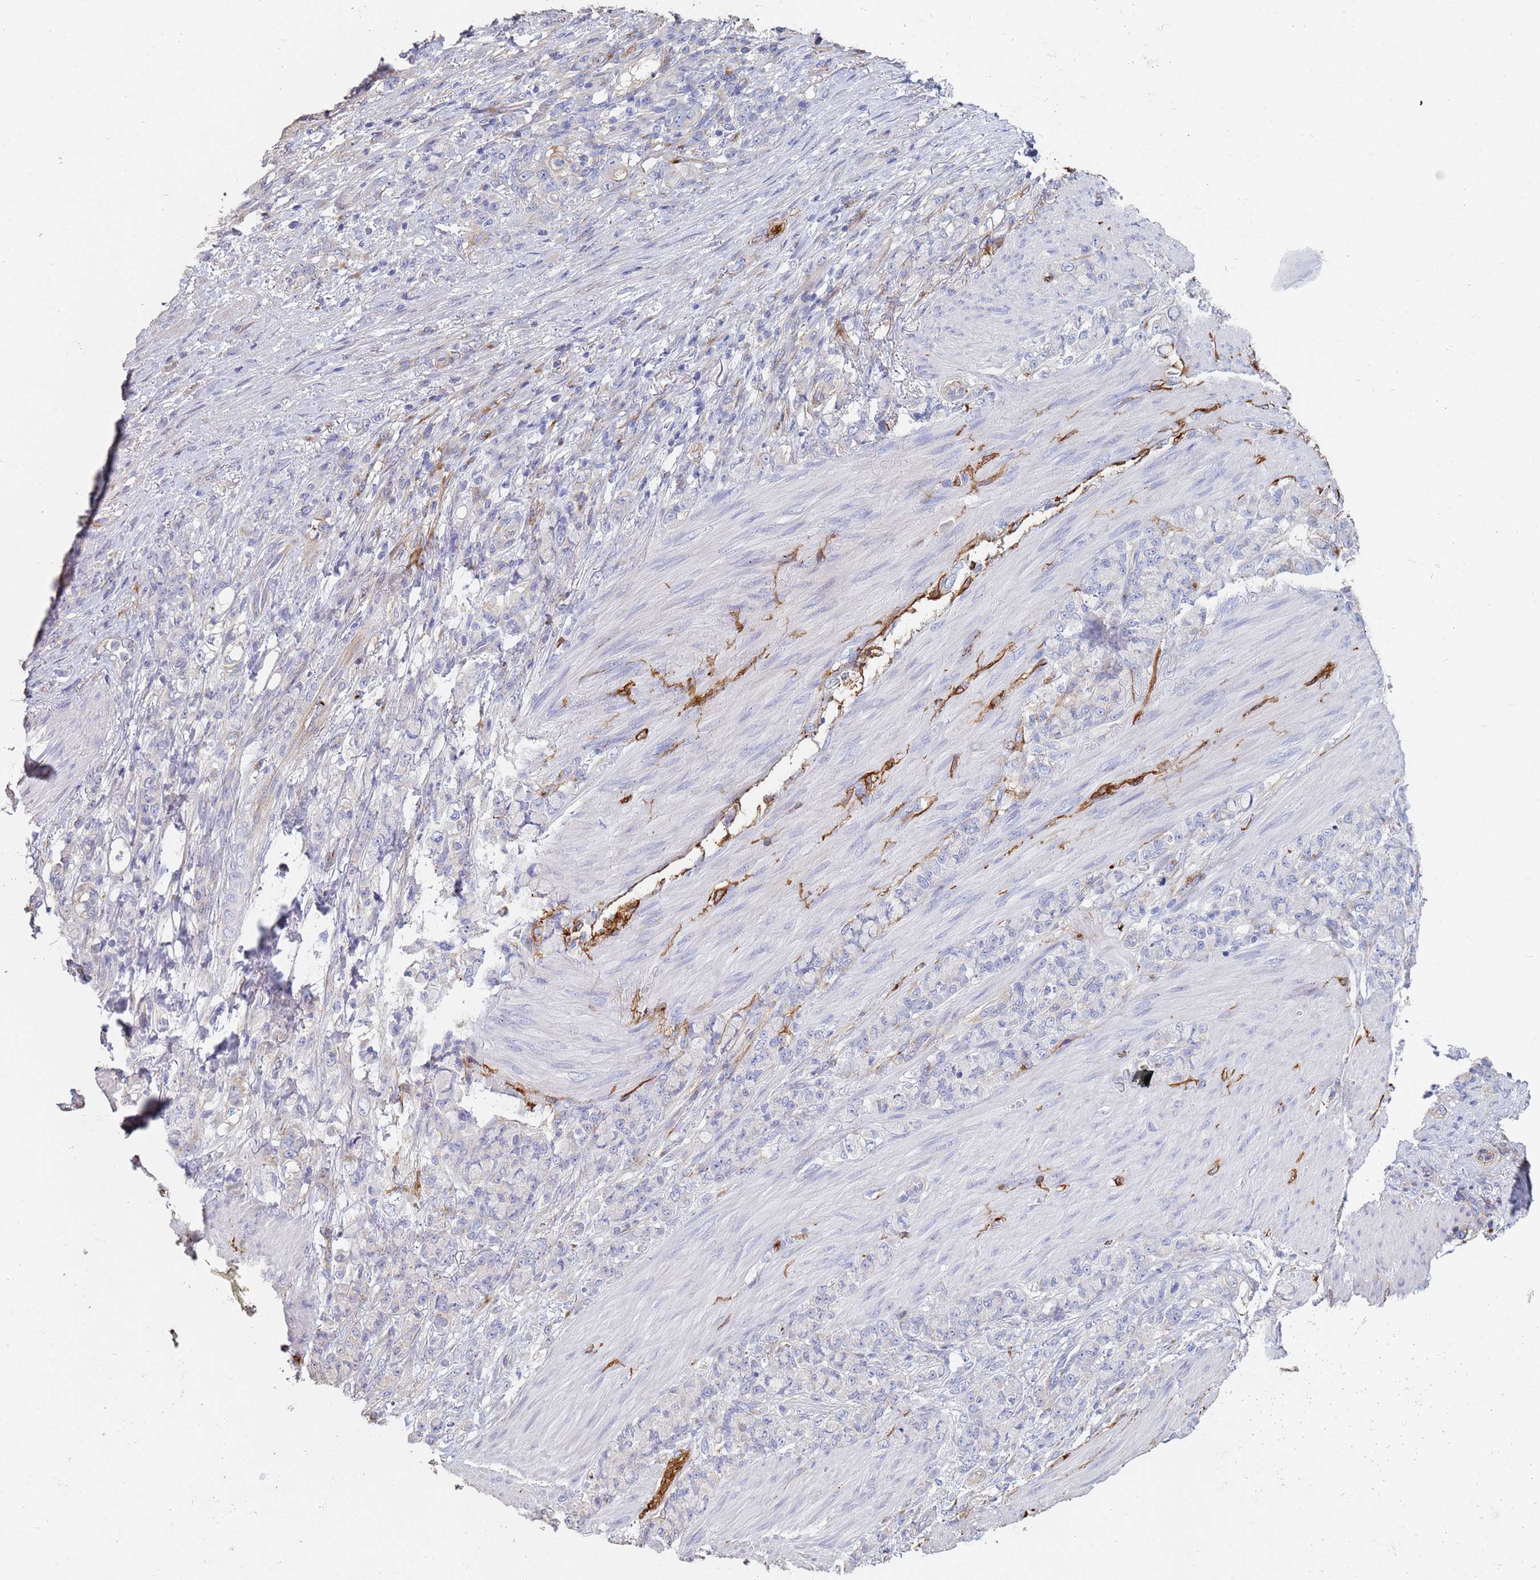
{"staining": {"intensity": "negative", "quantity": "none", "location": "none"}, "tissue": "stomach cancer", "cell_type": "Tumor cells", "image_type": "cancer", "snomed": [{"axis": "morphology", "description": "Normal tissue, NOS"}, {"axis": "morphology", "description": "Adenocarcinoma, NOS"}, {"axis": "topography", "description": "Stomach"}], "caption": "IHC of stomach cancer shows no staining in tumor cells.", "gene": "ABCA8", "patient": {"sex": "female", "age": 79}}